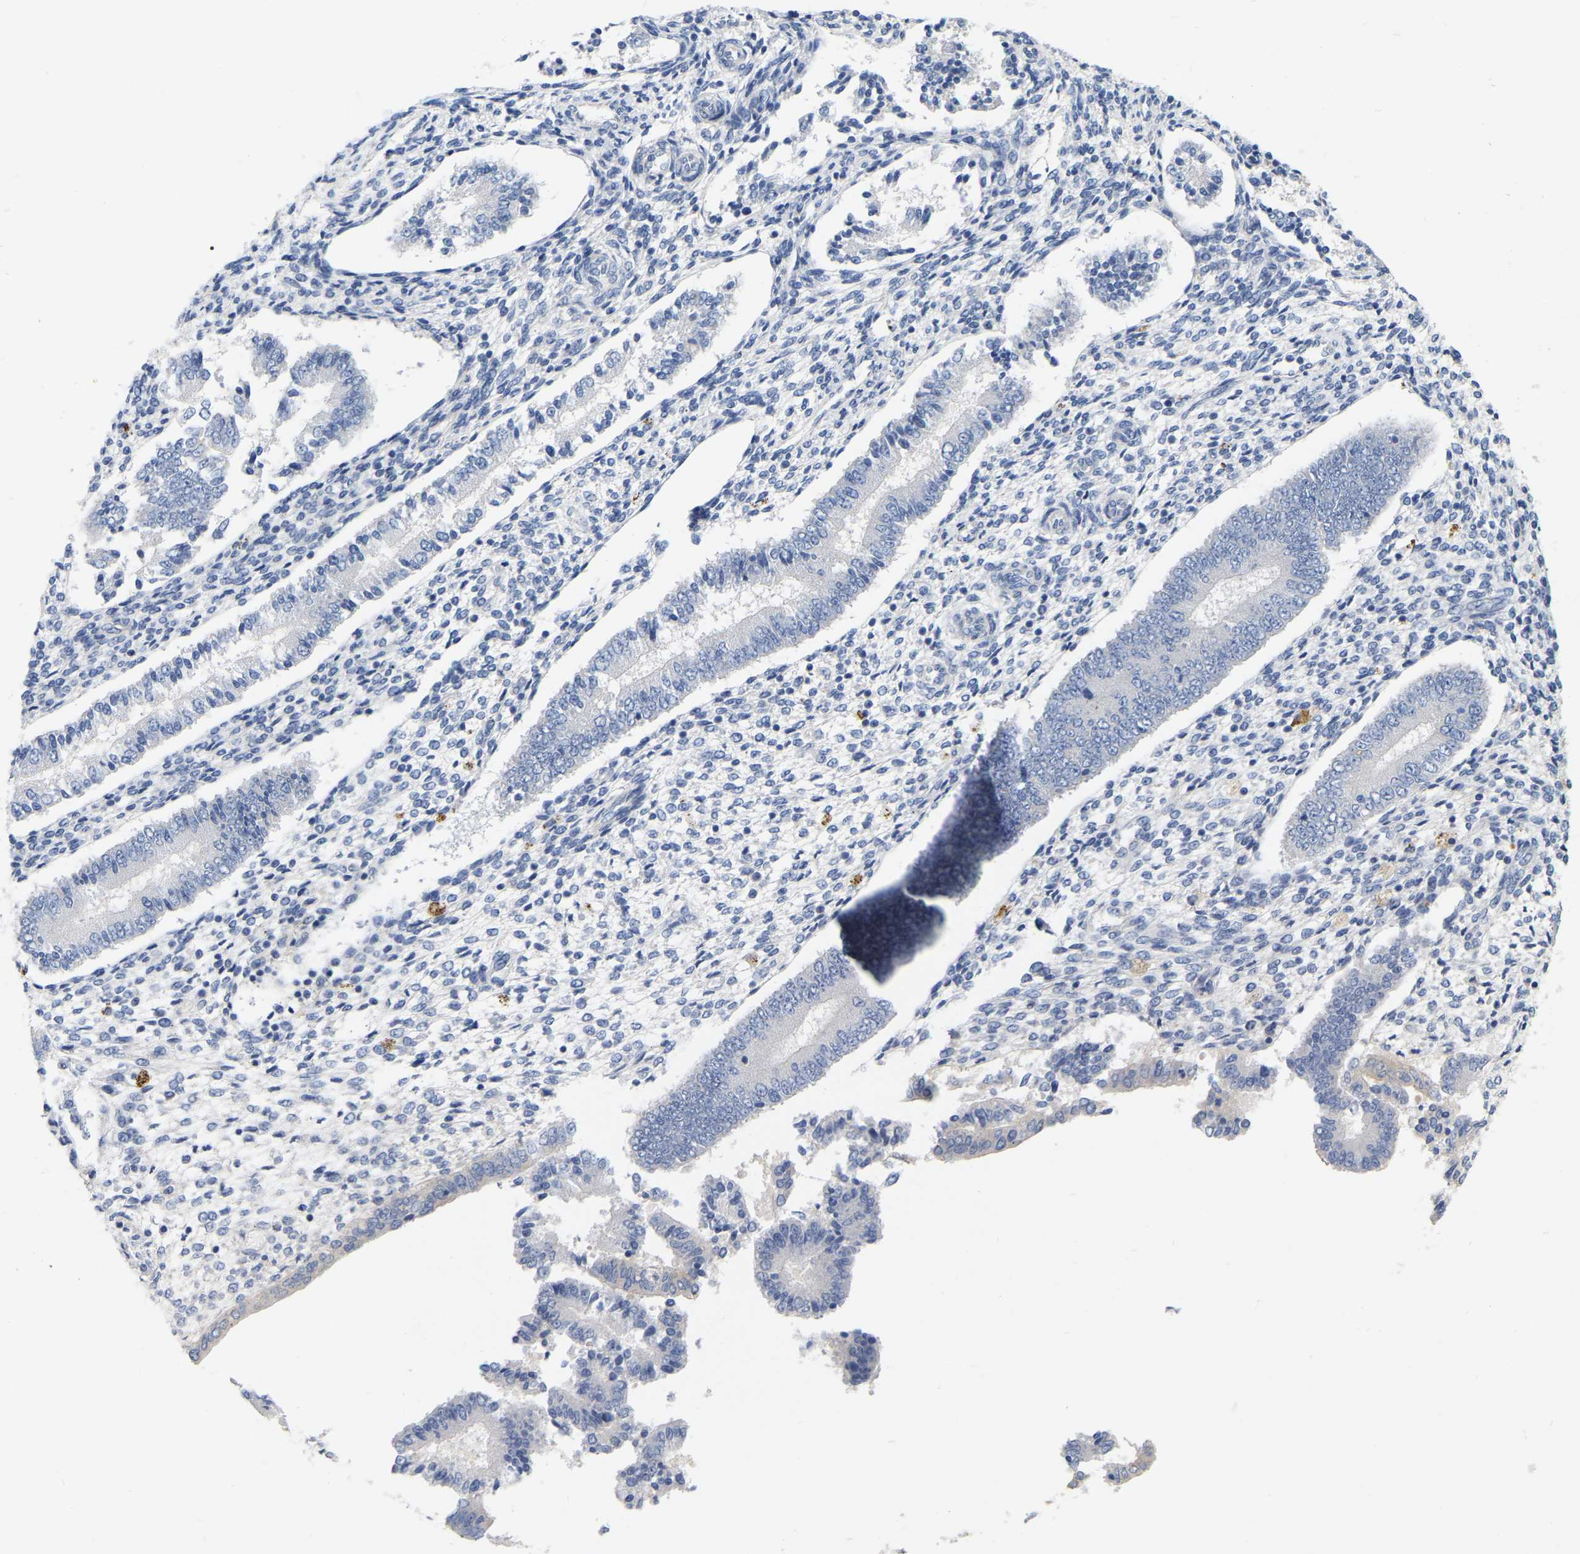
{"staining": {"intensity": "negative", "quantity": "none", "location": "none"}, "tissue": "endometrium", "cell_type": "Cells in endometrial stroma", "image_type": "normal", "snomed": [{"axis": "morphology", "description": "Normal tissue, NOS"}, {"axis": "topography", "description": "Endometrium"}], "caption": "This is a histopathology image of immunohistochemistry staining of unremarkable endometrium, which shows no staining in cells in endometrial stroma.", "gene": "WIPI2", "patient": {"sex": "female", "age": 42}}